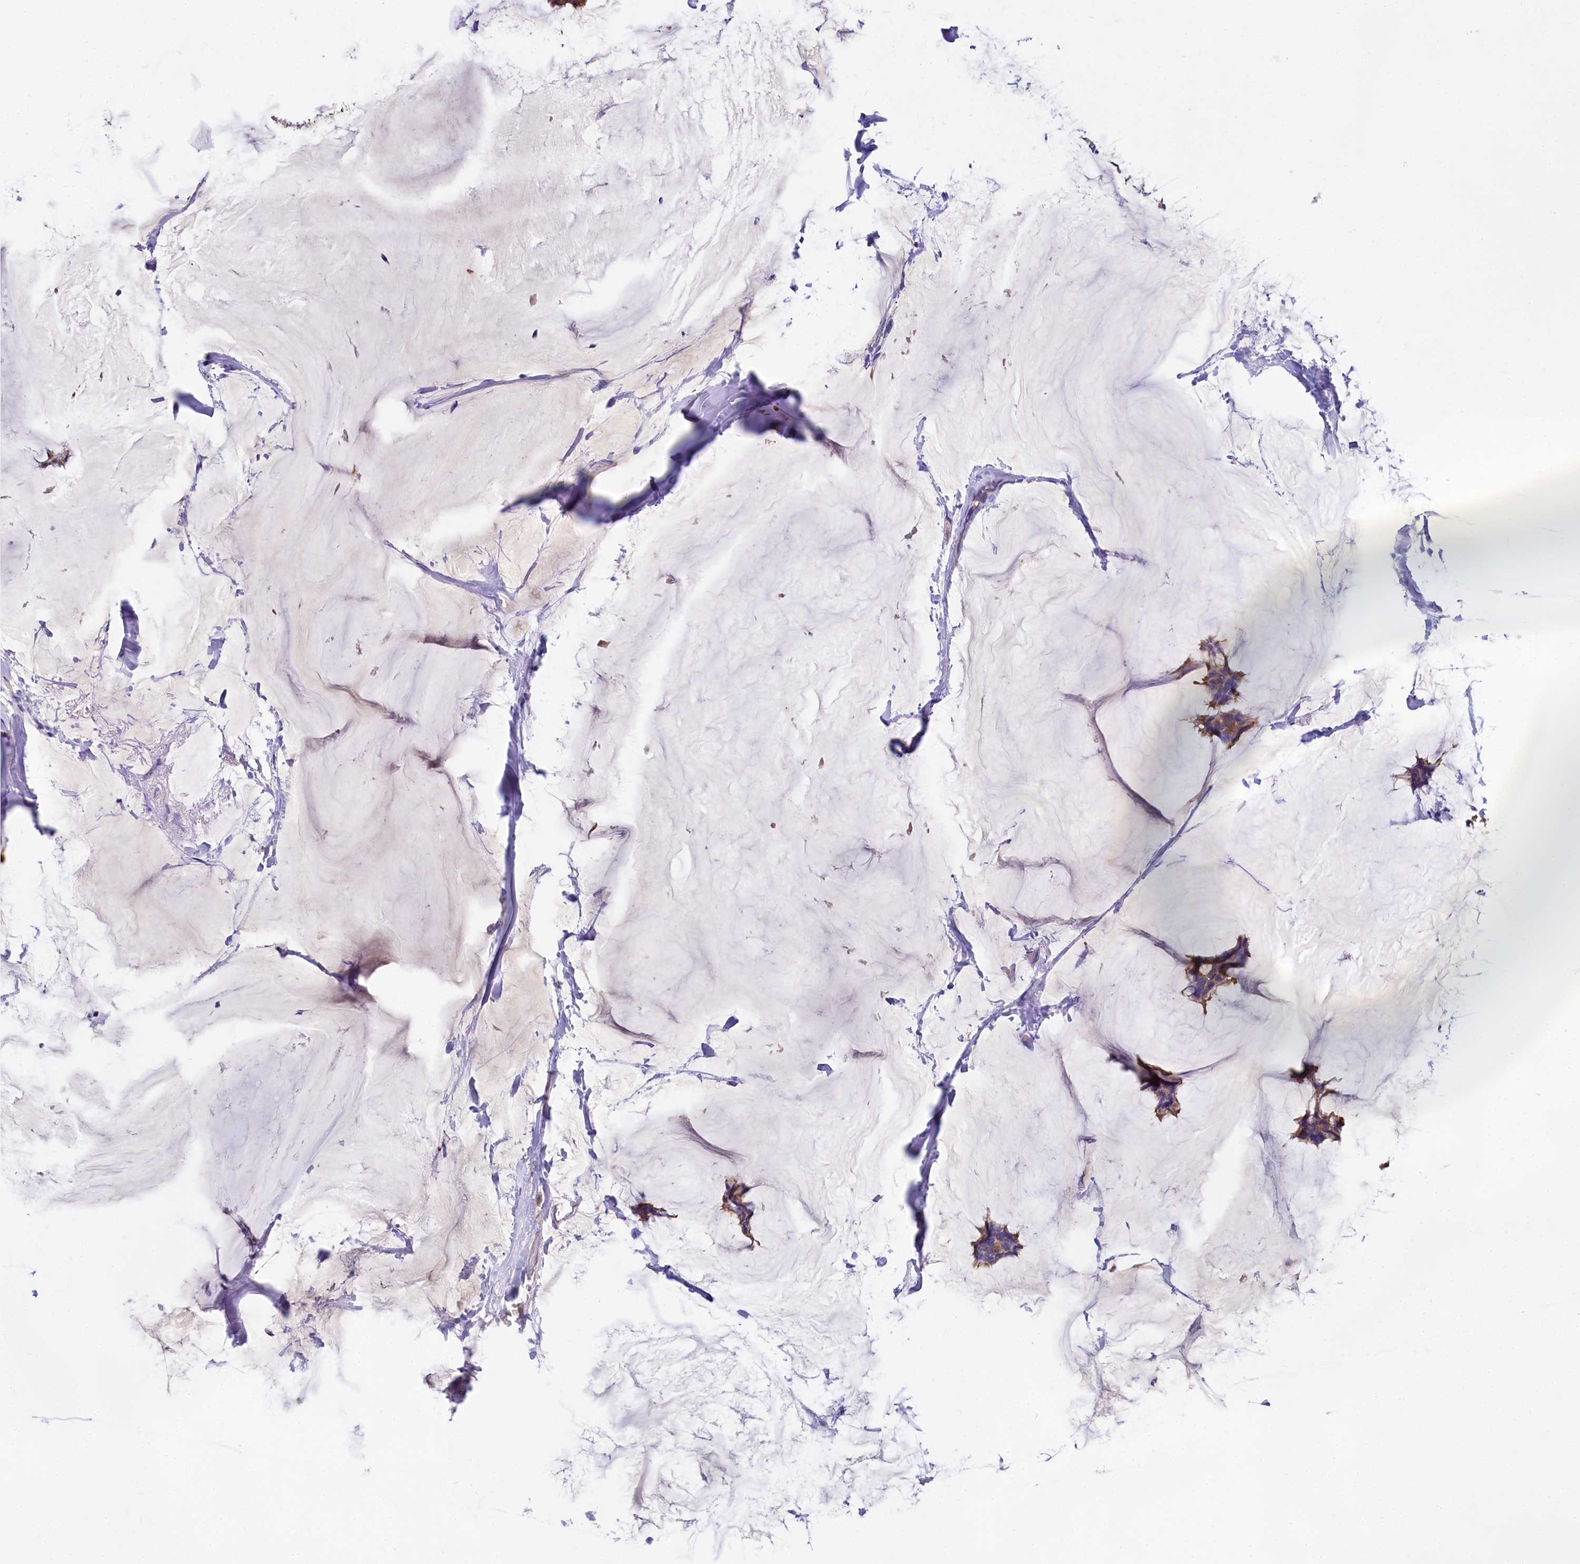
{"staining": {"intensity": "moderate", "quantity": ">75%", "location": "cytoplasmic/membranous"}, "tissue": "breast cancer", "cell_type": "Tumor cells", "image_type": "cancer", "snomed": [{"axis": "morphology", "description": "Duct carcinoma"}, {"axis": "topography", "description": "Breast"}], "caption": "Invasive ductal carcinoma (breast) tissue demonstrates moderate cytoplasmic/membranous staining in approximately >75% of tumor cells", "gene": "QARS1", "patient": {"sex": "female", "age": 93}}